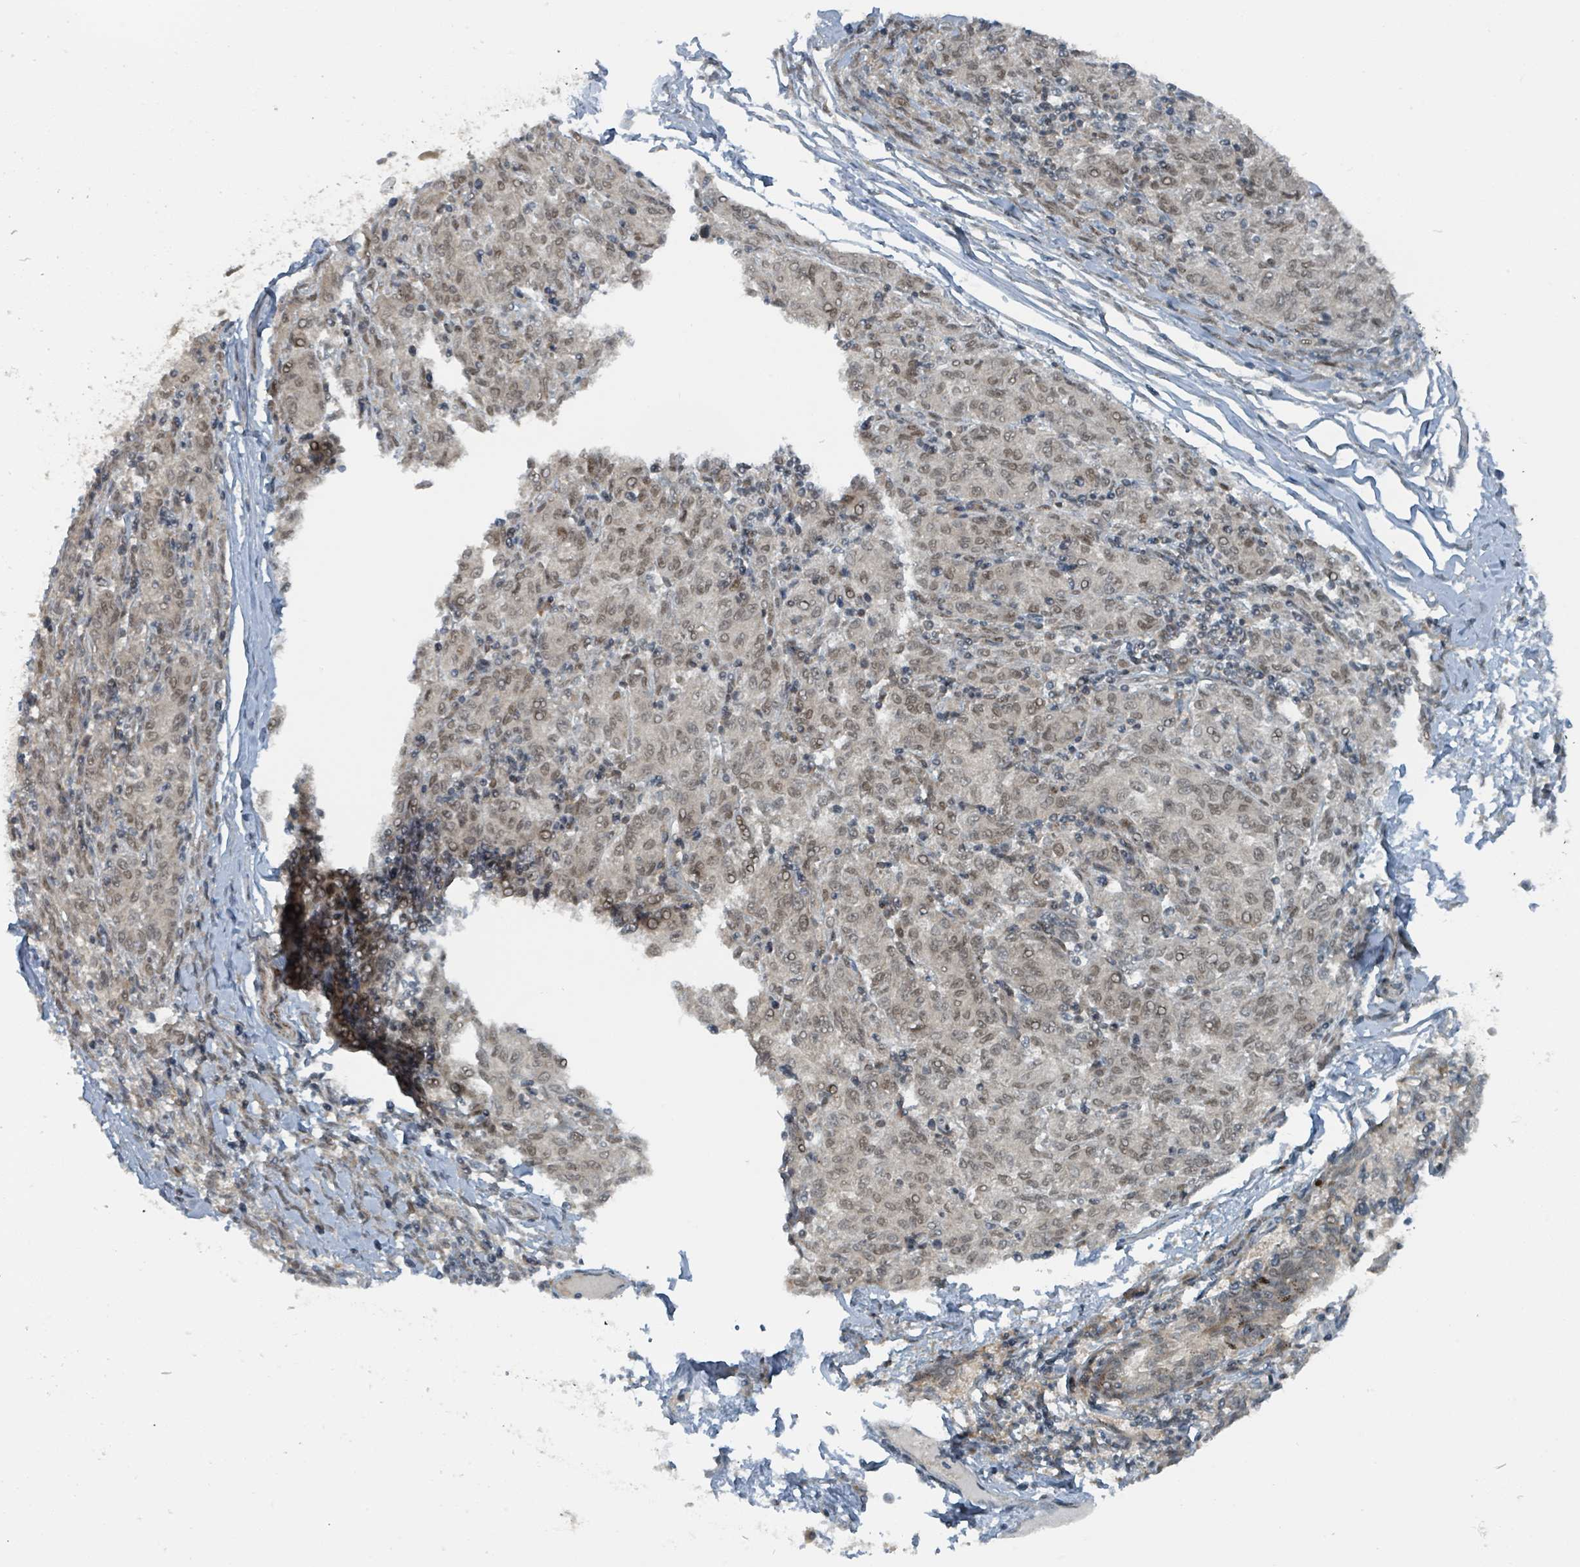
{"staining": {"intensity": "weak", "quantity": "25%-75%", "location": "nuclear"}, "tissue": "melanoma", "cell_type": "Tumor cells", "image_type": "cancer", "snomed": [{"axis": "morphology", "description": "Malignant melanoma, NOS"}, {"axis": "topography", "description": "Skin"}], "caption": "Protein staining exhibits weak nuclear staining in approximately 25%-75% of tumor cells in melanoma.", "gene": "PHIP", "patient": {"sex": "female", "age": 72}}